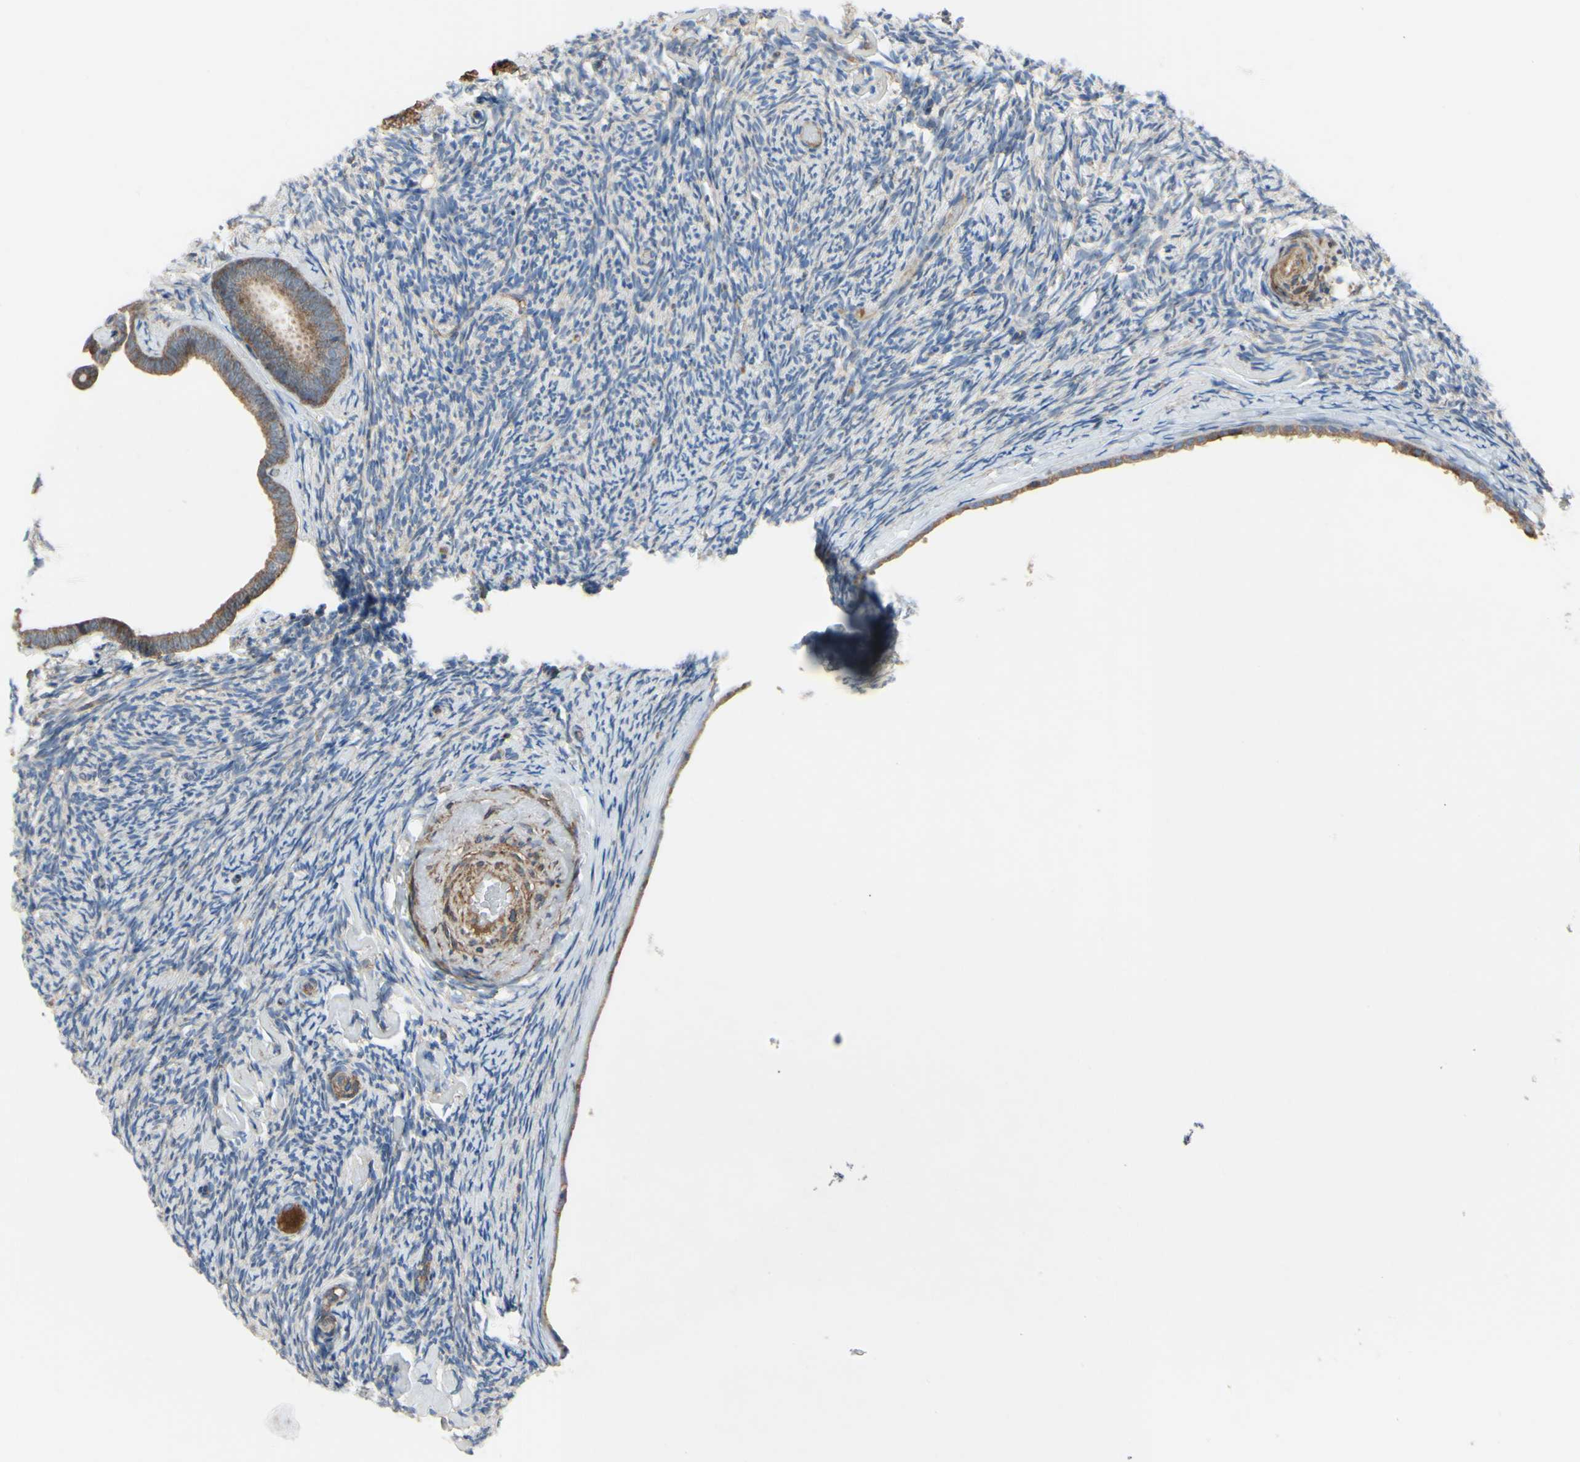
{"staining": {"intensity": "weak", "quantity": ">75%", "location": "cytoplasmic/membranous"}, "tissue": "ovary", "cell_type": "Follicle cells", "image_type": "normal", "snomed": [{"axis": "morphology", "description": "Normal tissue, NOS"}, {"axis": "topography", "description": "Ovary"}], "caption": "The micrograph displays immunohistochemical staining of normal ovary. There is weak cytoplasmic/membranous staining is seen in about >75% of follicle cells.", "gene": "BECN1", "patient": {"sex": "female", "age": 60}}